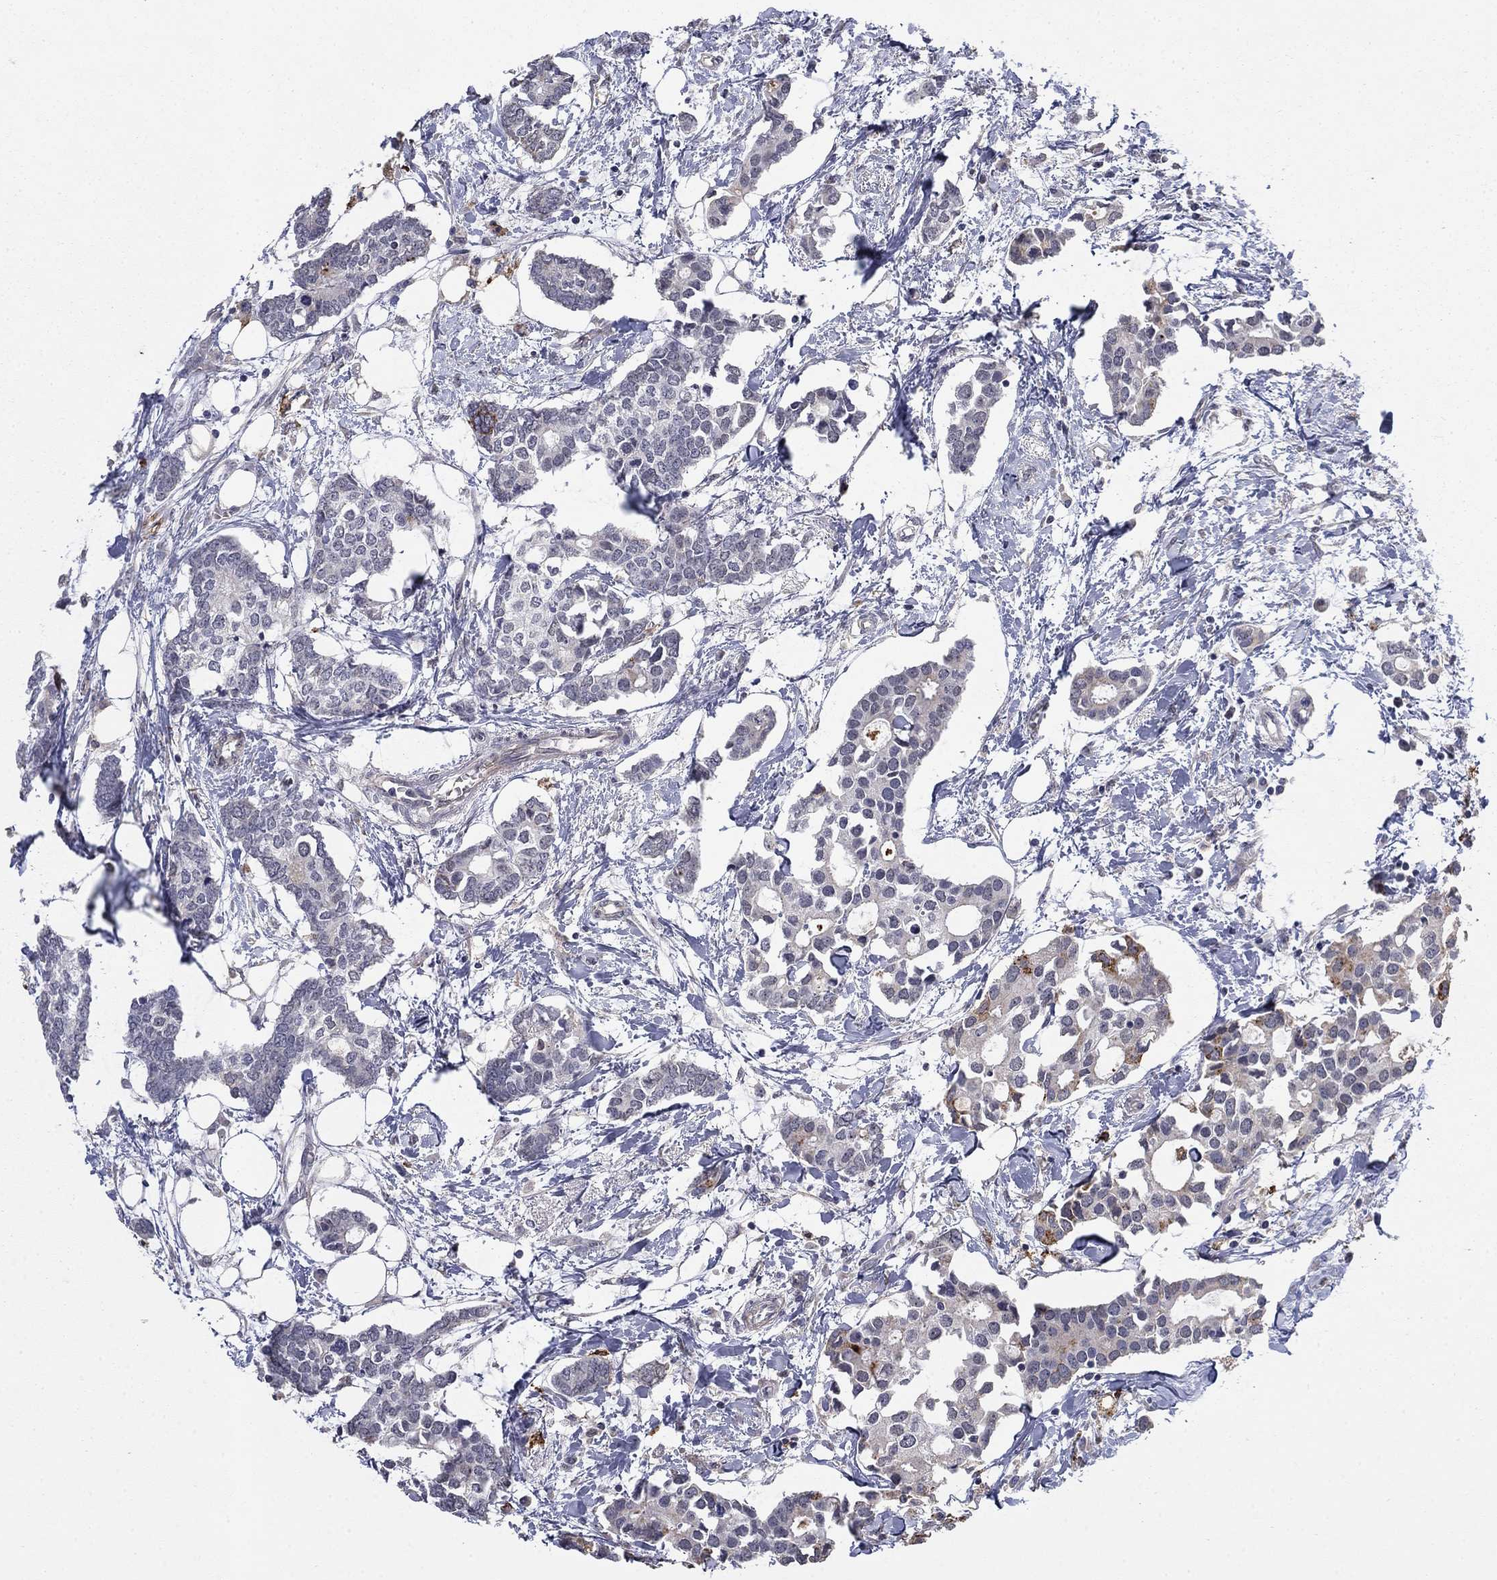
{"staining": {"intensity": "negative", "quantity": "none", "location": "none"}, "tissue": "breast cancer", "cell_type": "Tumor cells", "image_type": "cancer", "snomed": [{"axis": "morphology", "description": "Duct carcinoma"}, {"axis": "topography", "description": "Breast"}], "caption": "There is no significant staining in tumor cells of intraductal carcinoma (breast).", "gene": "GRIA3", "patient": {"sex": "female", "age": 83}}